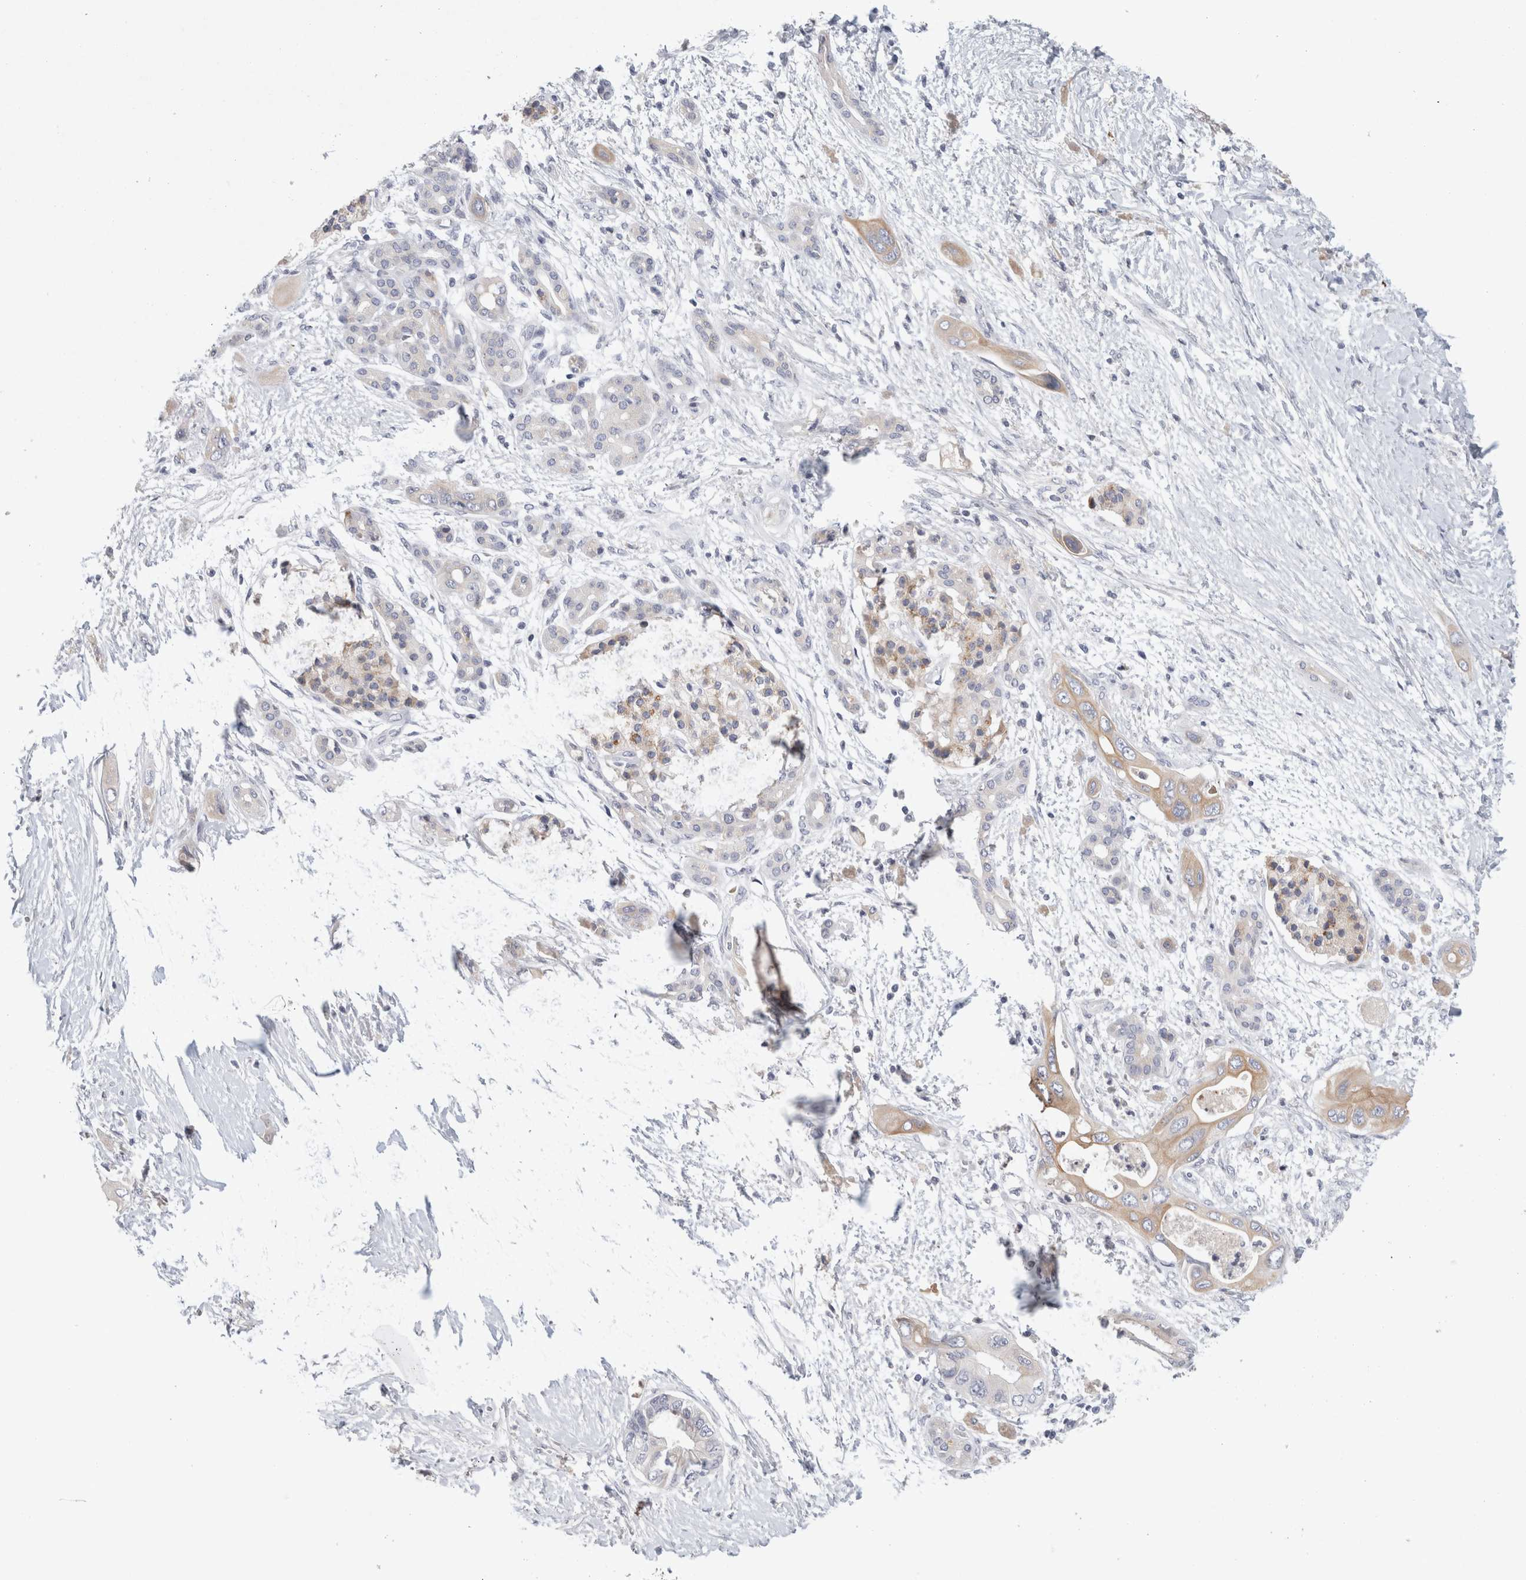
{"staining": {"intensity": "weak", "quantity": "<25%", "location": "cytoplasmic/membranous"}, "tissue": "pancreatic cancer", "cell_type": "Tumor cells", "image_type": "cancer", "snomed": [{"axis": "morphology", "description": "Adenocarcinoma, NOS"}, {"axis": "topography", "description": "Pancreas"}], "caption": "The histopathology image exhibits no staining of tumor cells in adenocarcinoma (pancreatic).", "gene": "STK31", "patient": {"sex": "male", "age": 66}}